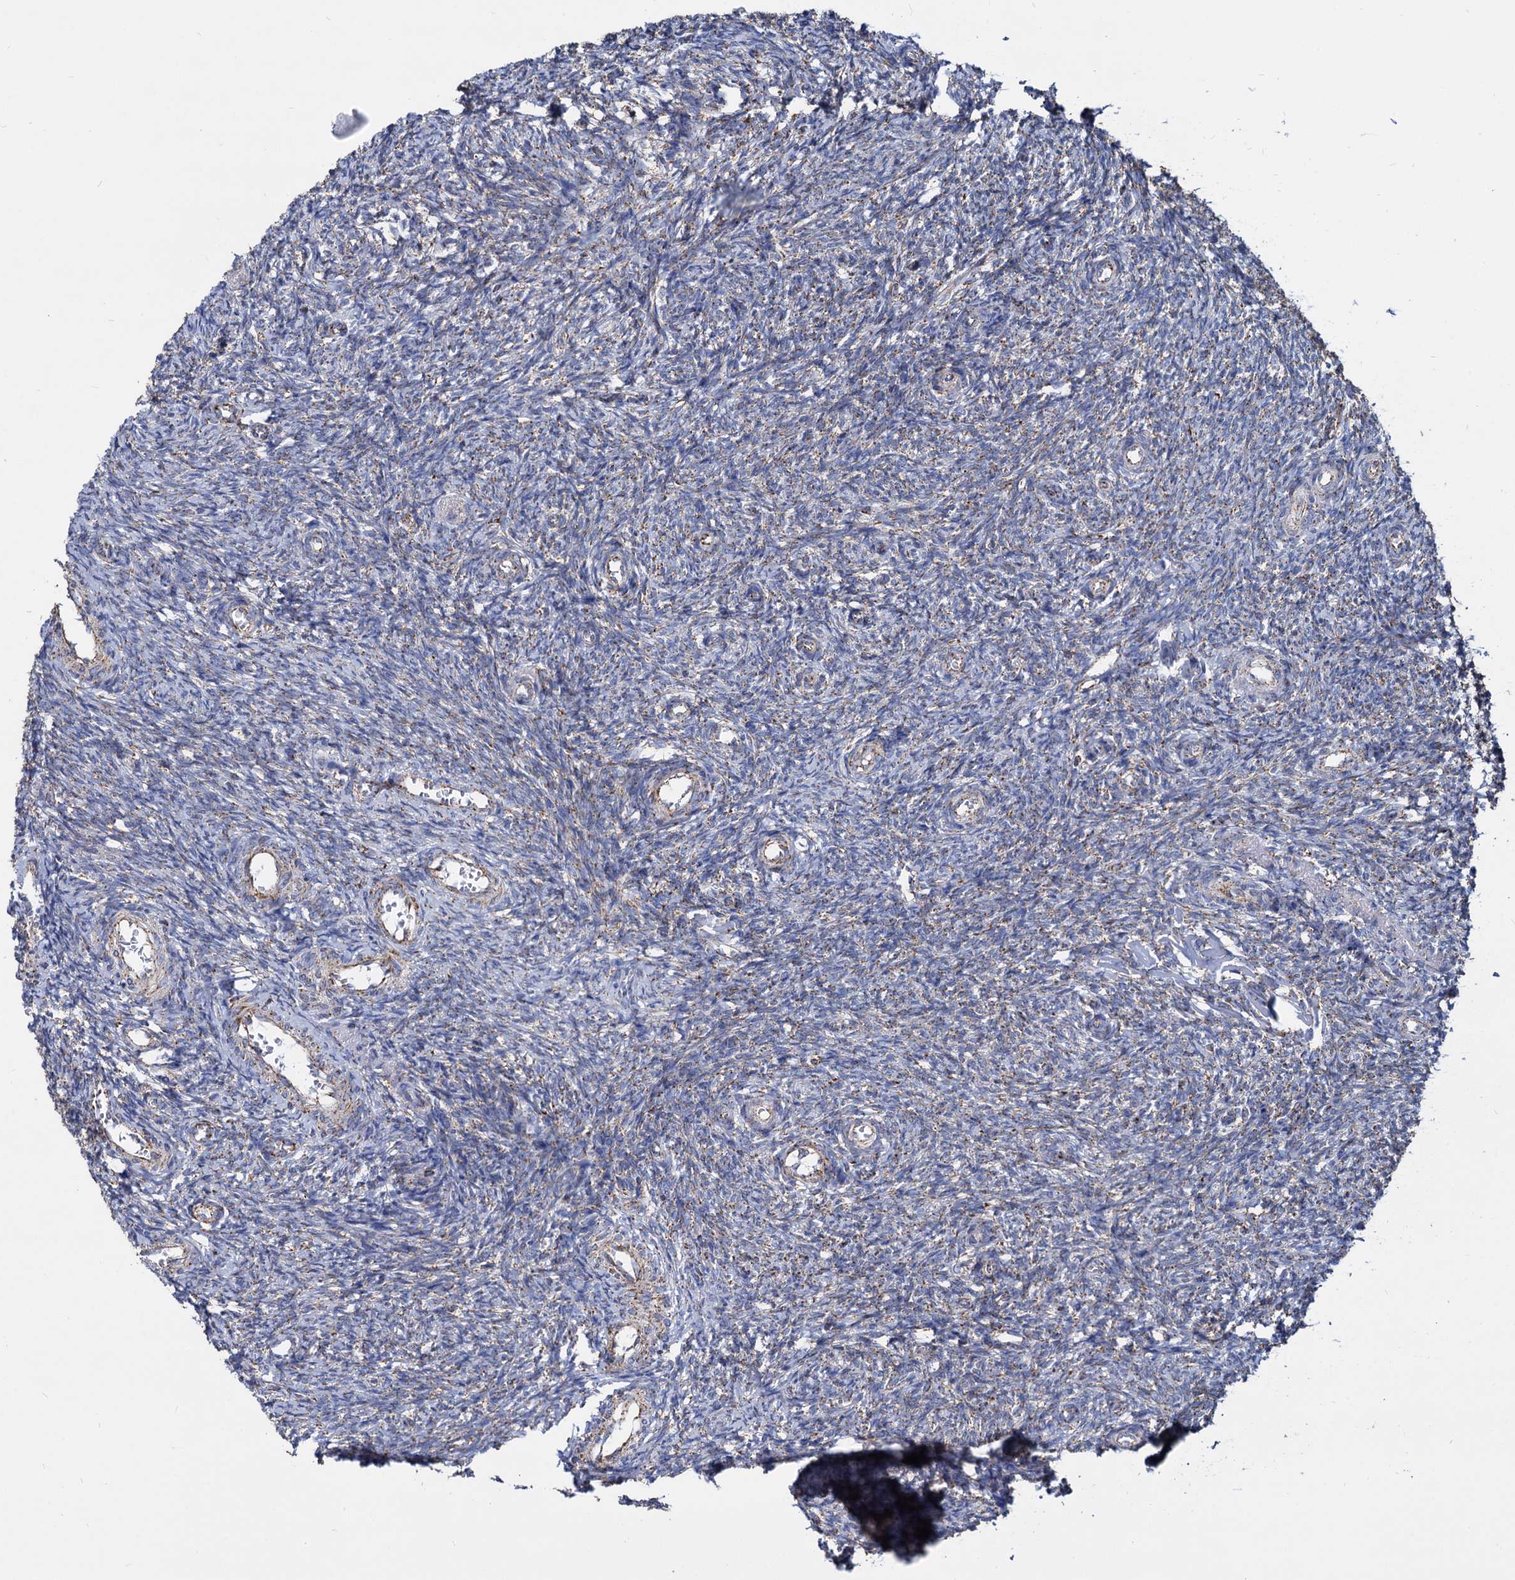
{"staining": {"intensity": "negative", "quantity": "none", "location": "none"}, "tissue": "ovary", "cell_type": "Ovarian stroma cells", "image_type": "normal", "snomed": [{"axis": "morphology", "description": "Normal tissue, NOS"}, {"axis": "topography", "description": "Ovary"}], "caption": "Unremarkable ovary was stained to show a protein in brown. There is no significant expression in ovarian stroma cells.", "gene": "TIMM10", "patient": {"sex": "female", "age": 44}}